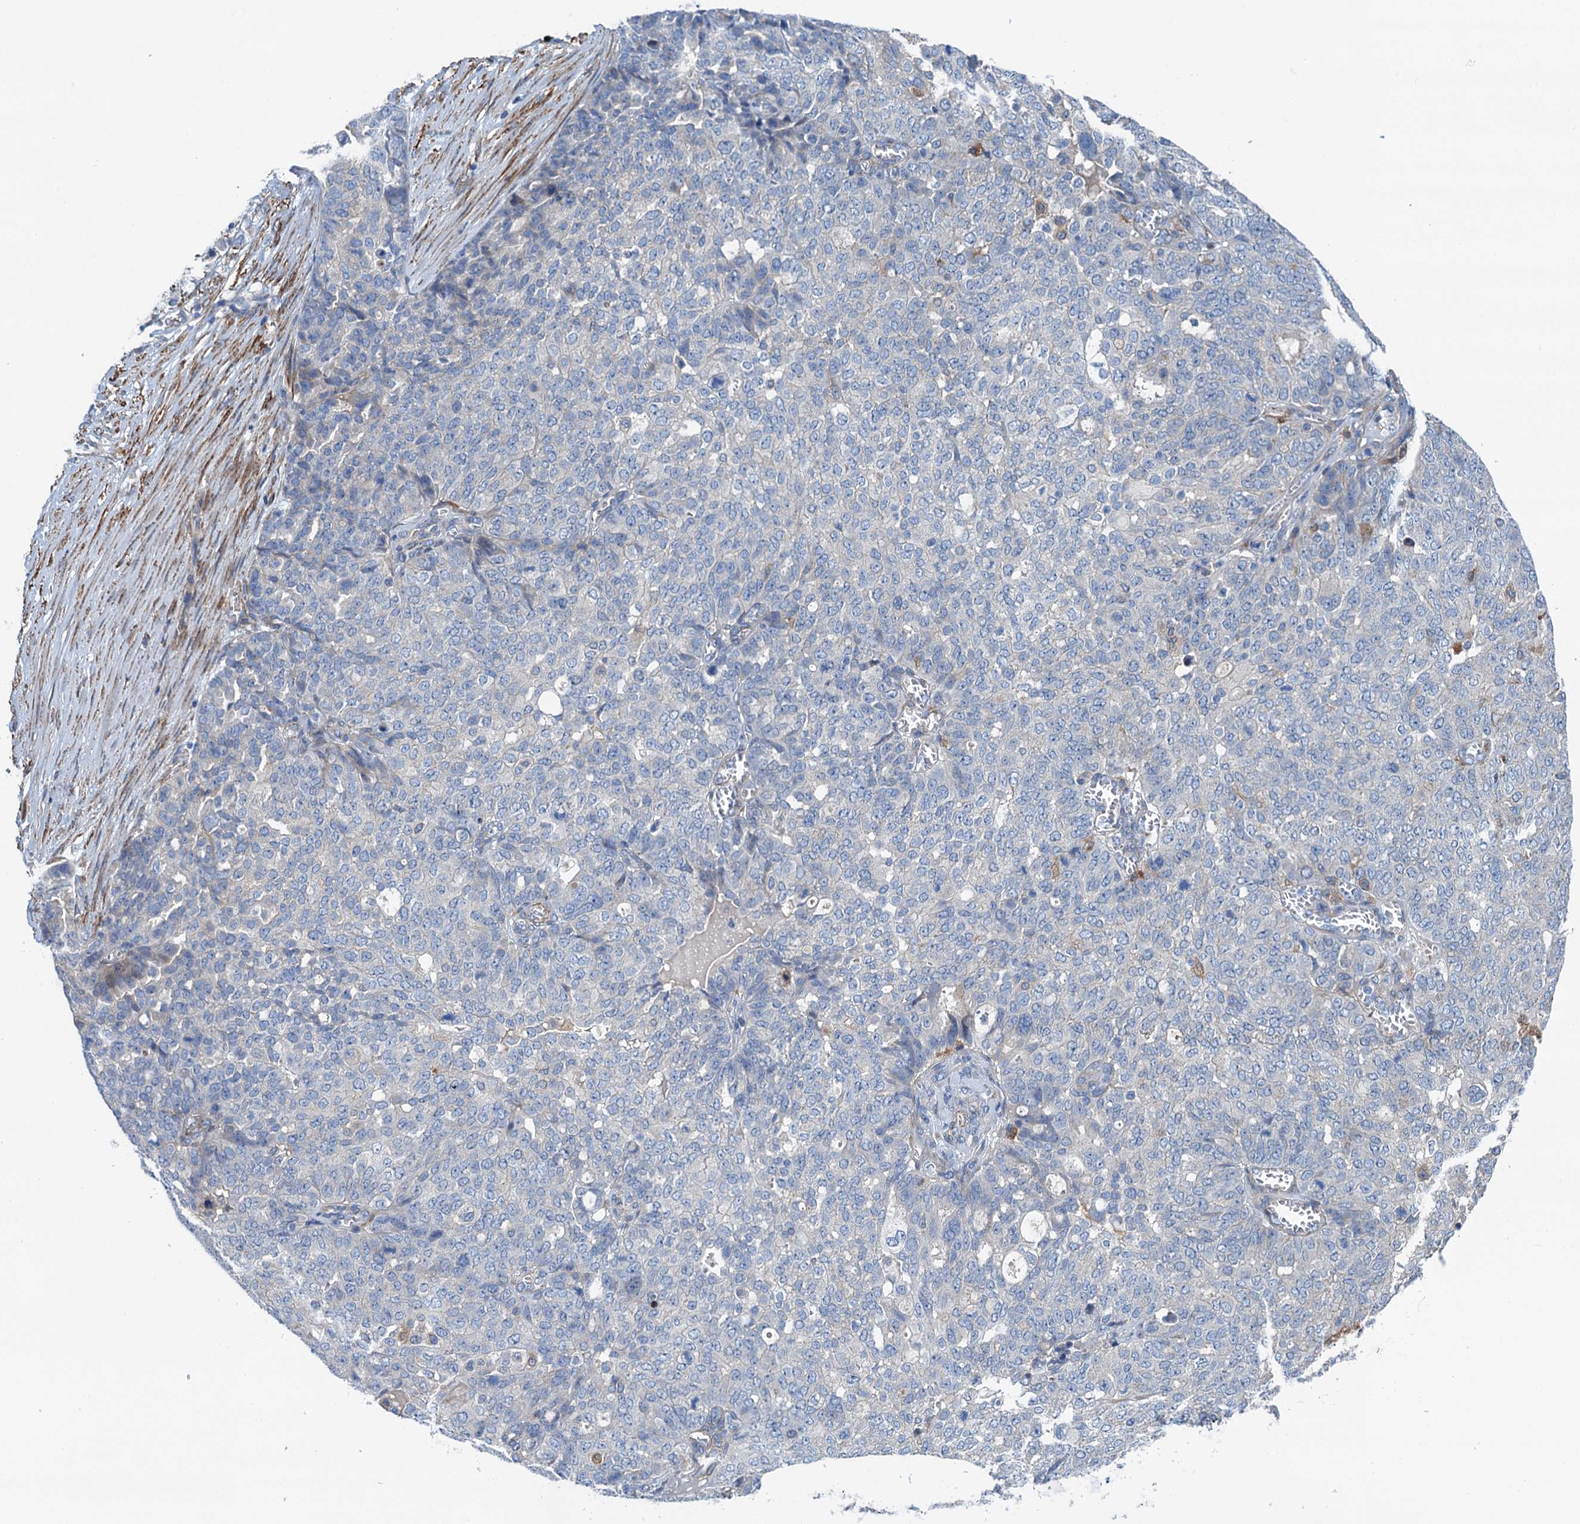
{"staining": {"intensity": "negative", "quantity": "none", "location": "none"}, "tissue": "ovarian cancer", "cell_type": "Tumor cells", "image_type": "cancer", "snomed": [{"axis": "morphology", "description": "Cystadenocarcinoma, serous, NOS"}, {"axis": "topography", "description": "Soft tissue"}, {"axis": "topography", "description": "Ovary"}], "caption": "High power microscopy micrograph of an immunohistochemistry image of serous cystadenocarcinoma (ovarian), revealing no significant staining in tumor cells. (DAB immunohistochemistry with hematoxylin counter stain).", "gene": "CSTPP1", "patient": {"sex": "female", "age": 57}}